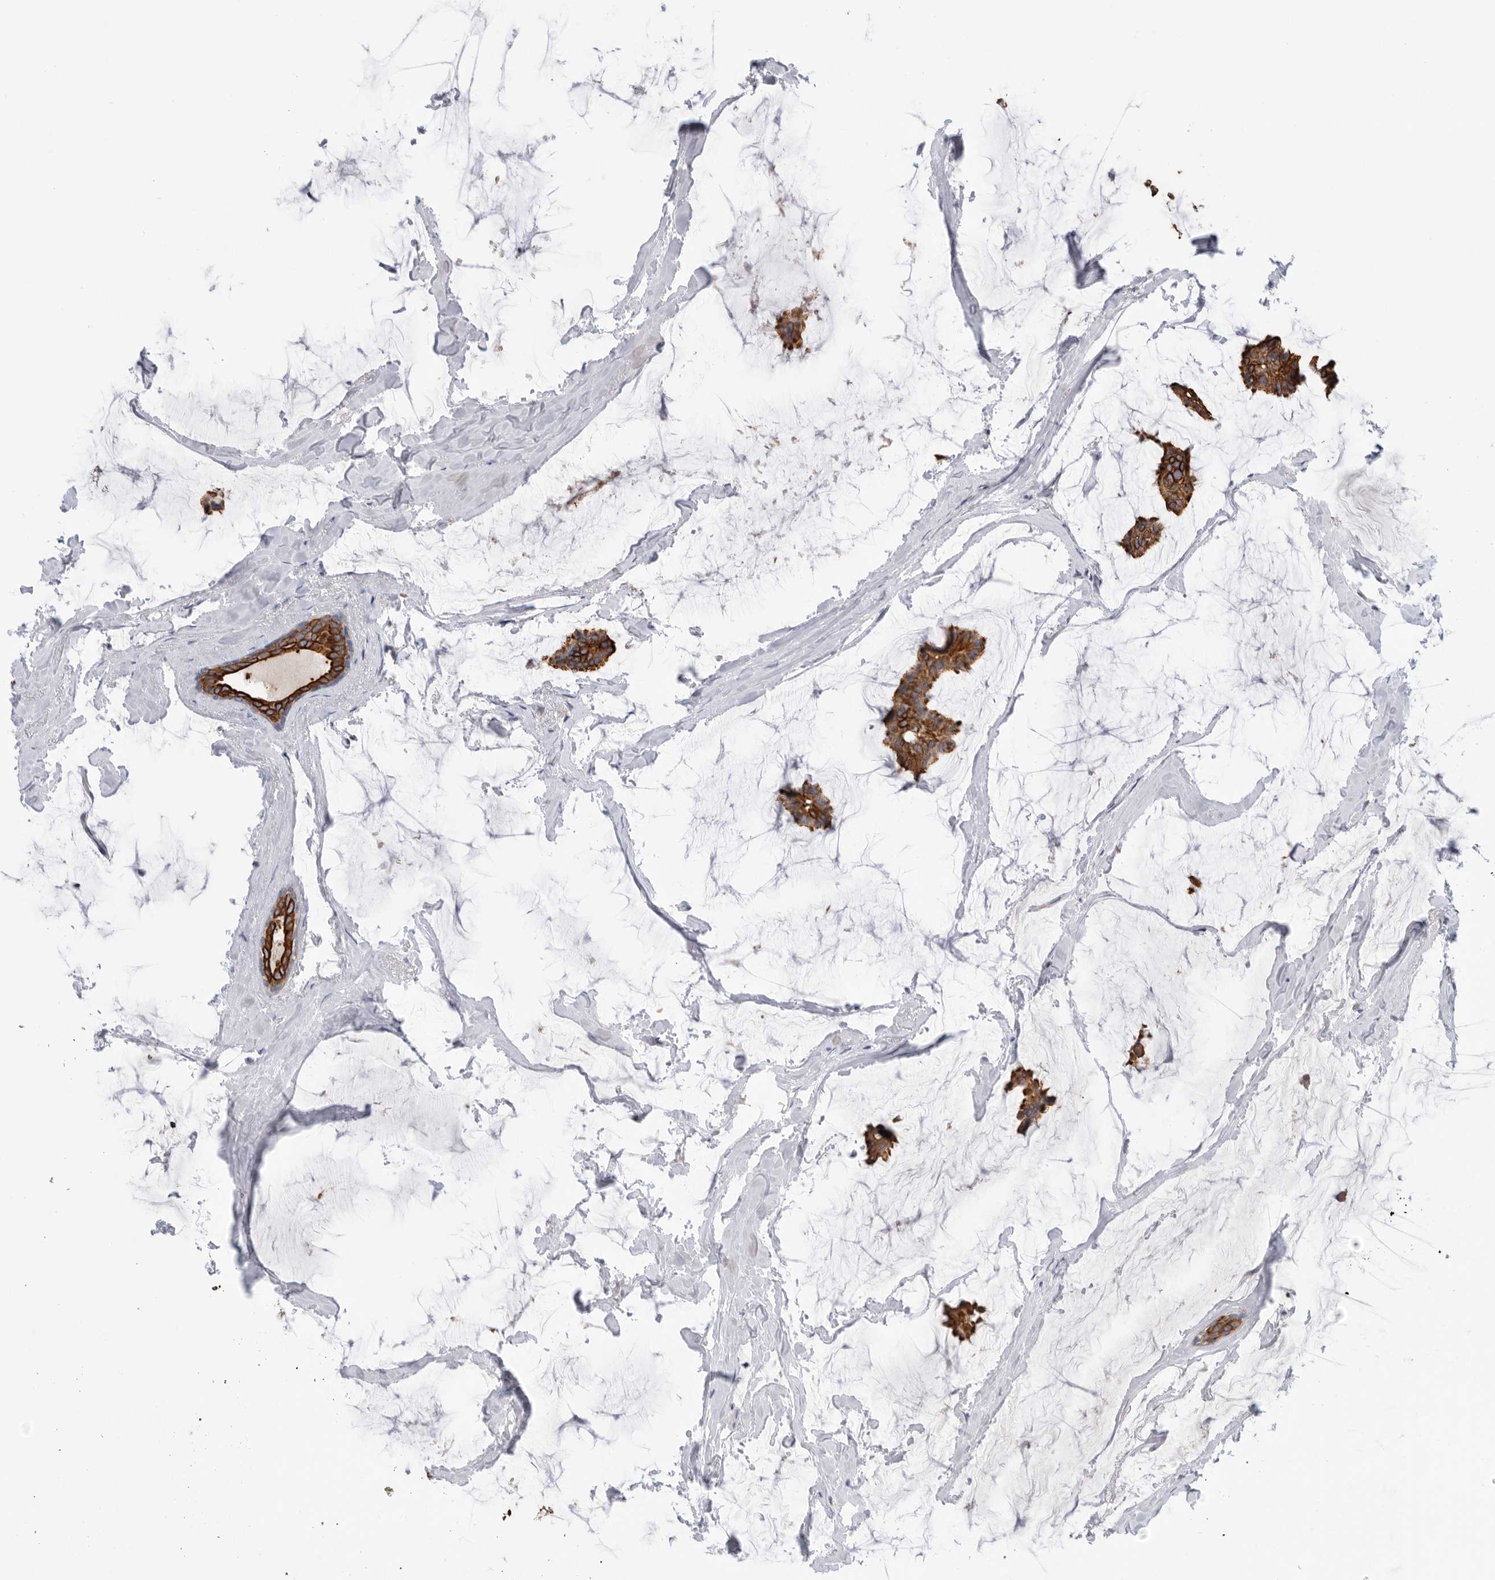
{"staining": {"intensity": "strong", "quantity": ">75%", "location": "cytoplasmic/membranous"}, "tissue": "breast cancer", "cell_type": "Tumor cells", "image_type": "cancer", "snomed": [{"axis": "morphology", "description": "Duct carcinoma"}, {"axis": "topography", "description": "Breast"}], "caption": "There is high levels of strong cytoplasmic/membranous positivity in tumor cells of breast cancer (intraductal carcinoma), as demonstrated by immunohistochemical staining (brown color).", "gene": "MTFR1L", "patient": {"sex": "female", "age": 93}}